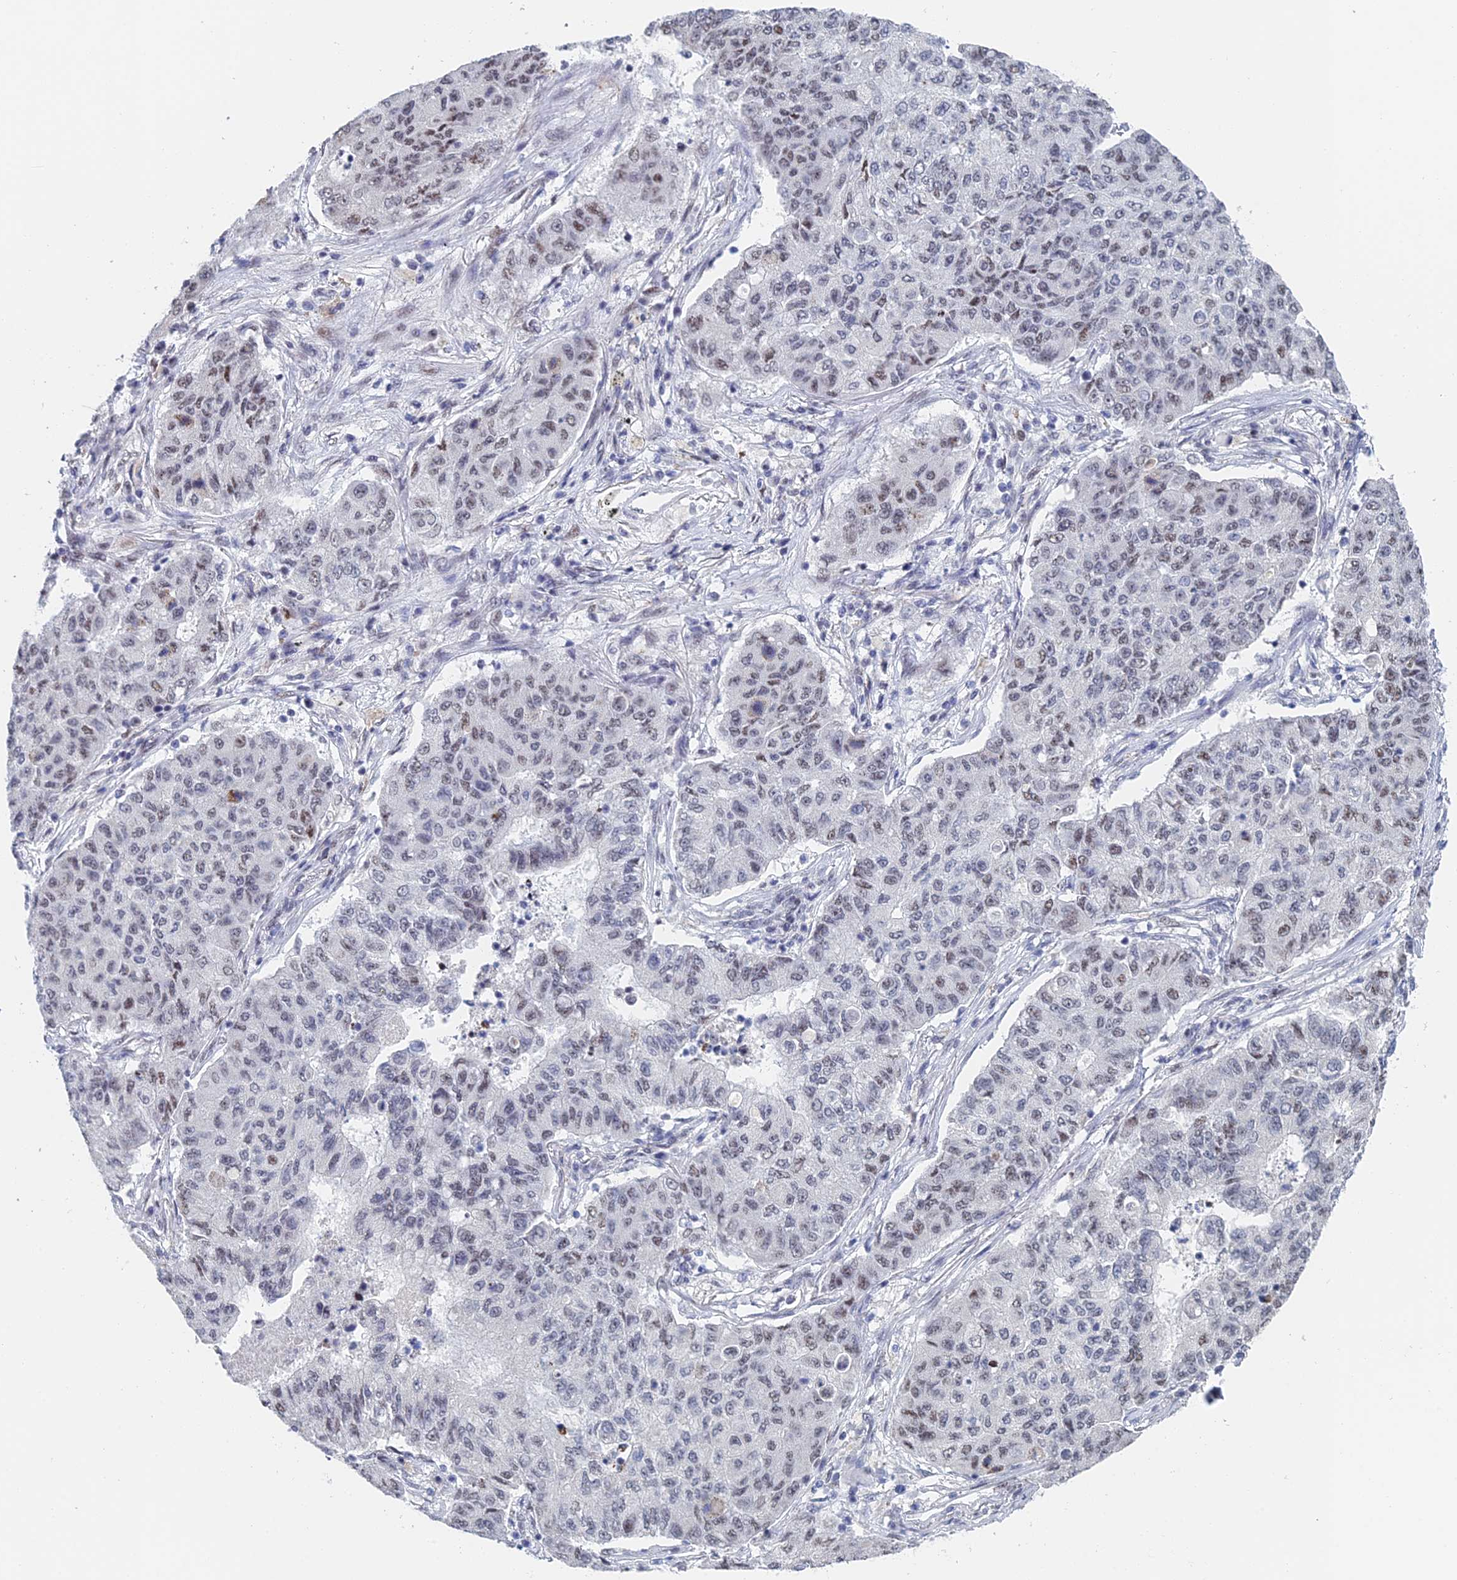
{"staining": {"intensity": "weak", "quantity": "25%-75%", "location": "nuclear"}, "tissue": "lung cancer", "cell_type": "Tumor cells", "image_type": "cancer", "snomed": [{"axis": "morphology", "description": "Squamous cell carcinoma, NOS"}, {"axis": "topography", "description": "Lung"}], "caption": "Weak nuclear positivity for a protein is appreciated in approximately 25%-75% of tumor cells of lung cancer using immunohistochemistry (IHC).", "gene": "GMNC", "patient": {"sex": "male", "age": 74}}